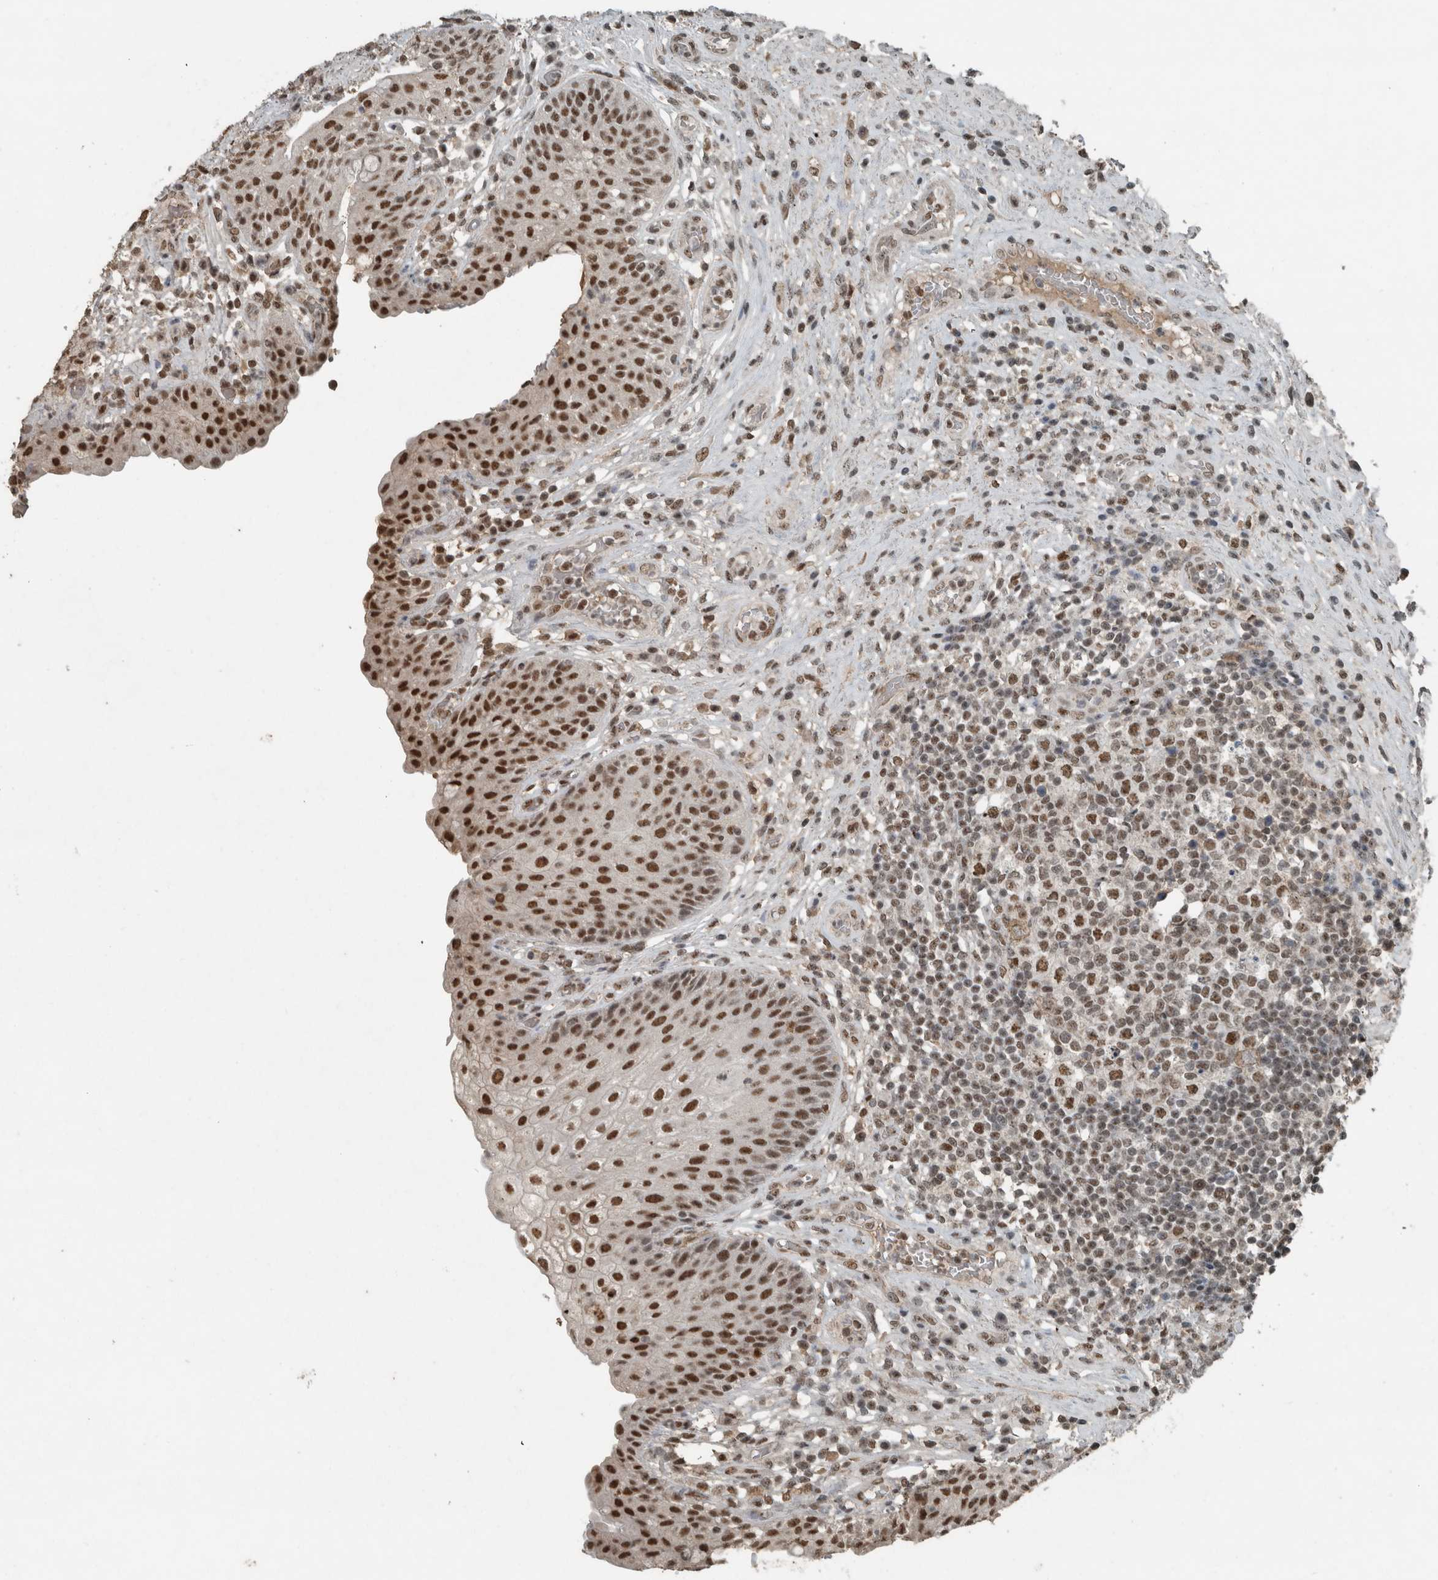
{"staining": {"intensity": "strong", "quantity": ">75%", "location": "nuclear"}, "tissue": "urinary bladder", "cell_type": "Urothelial cells", "image_type": "normal", "snomed": [{"axis": "morphology", "description": "Normal tissue, NOS"}, {"axis": "topography", "description": "Urinary bladder"}], "caption": "Protein analysis of normal urinary bladder demonstrates strong nuclear positivity in about >75% of urothelial cells. (DAB IHC with brightfield microscopy, high magnification).", "gene": "ZNF24", "patient": {"sex": "female", "age": 62}}